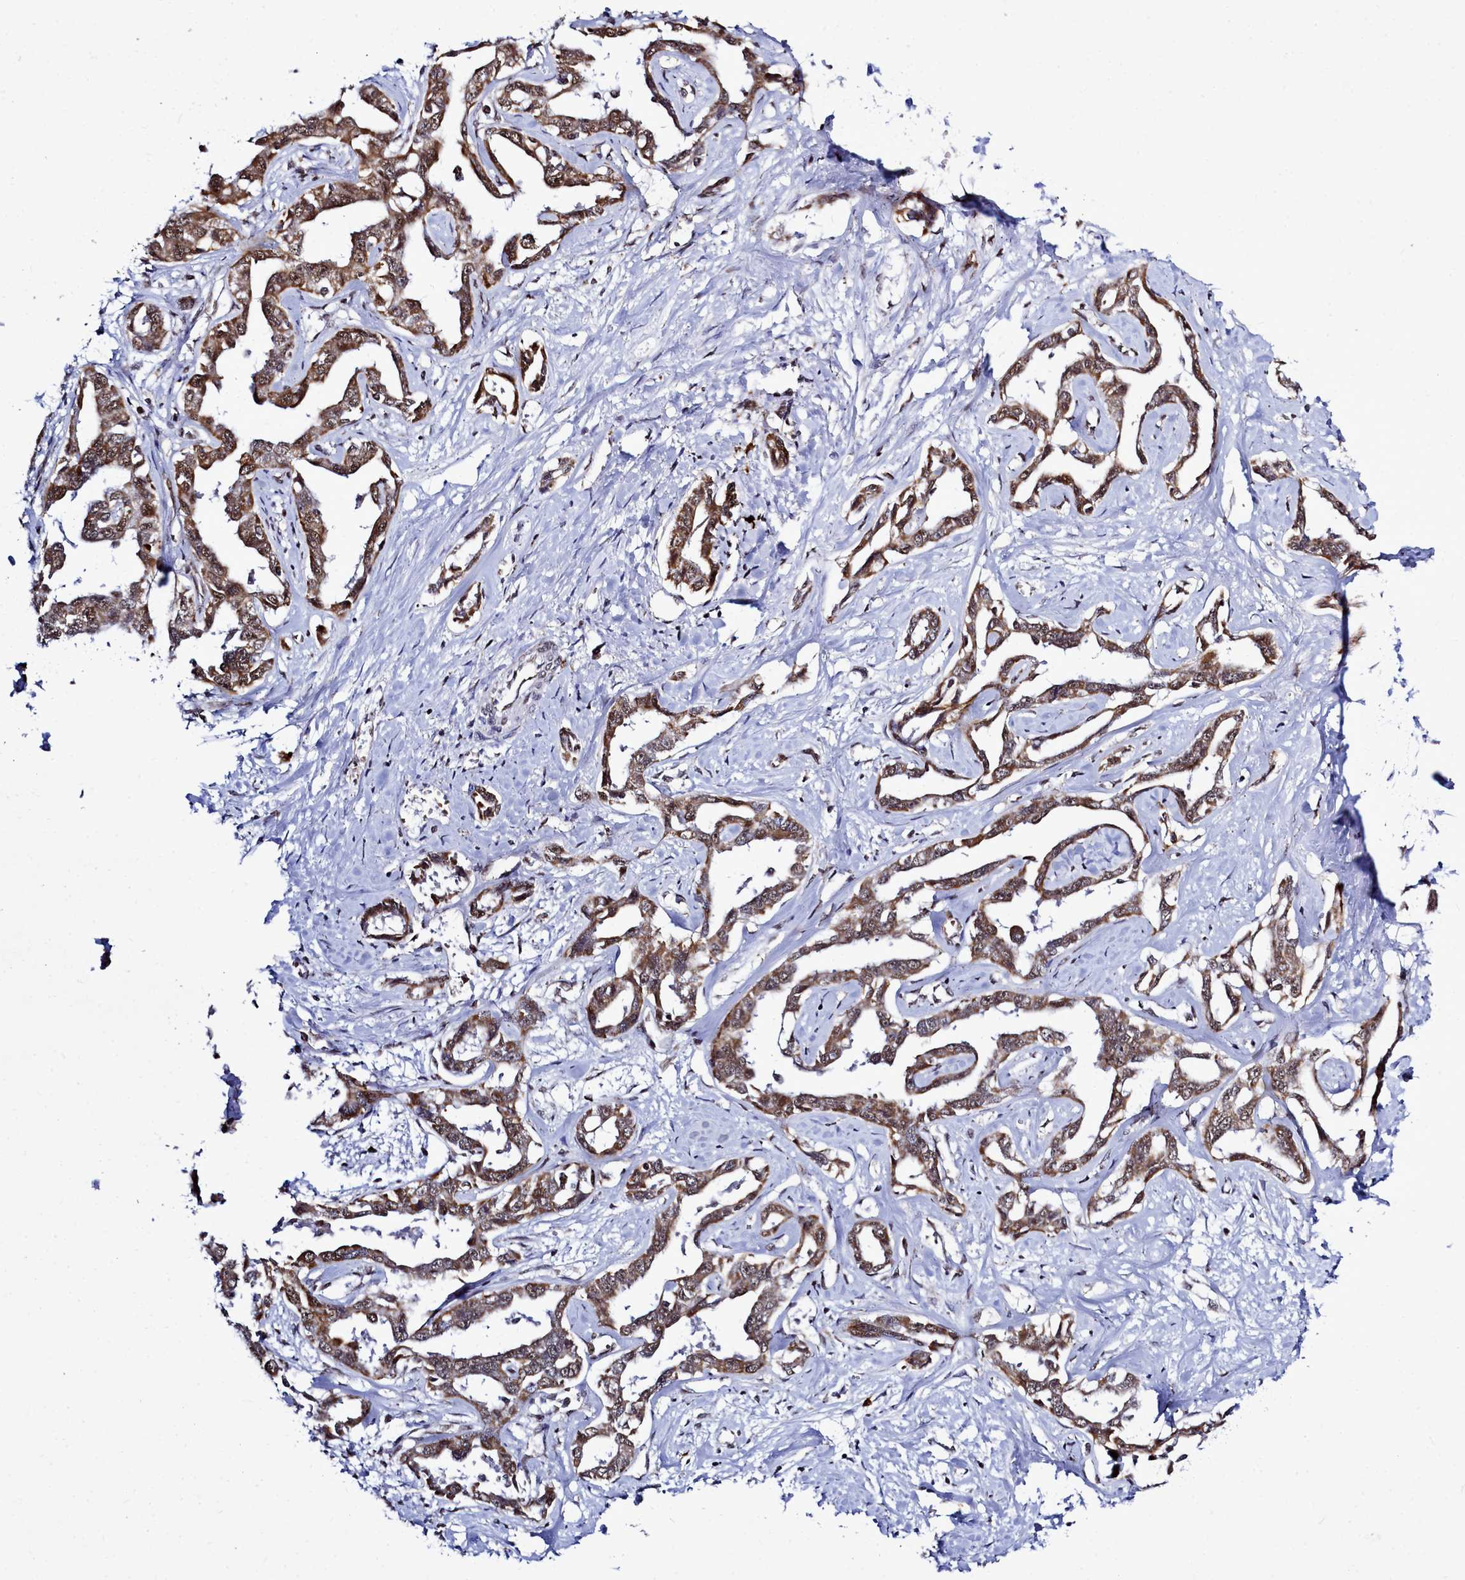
{"staining": {"intensity": "moderate", "quantity": ">75%", "location": "cytoplasmic/membranous,nuclear"}, "tissue": "liver cancer", "cell_type": "Tumor cells", "image_type": "cancer", "snomed": [{"axis": "morphology", "description": "Cholangiocarcinoma"}, {"axis": "topography", "description": "Liver"}], "caption": "Immunohistochemical staining of liver cholangiocarcinoma shows medium levels of moderate cytoplasmic/membranous and nuclear protein staining in approximately >75% of tumor cells.", "gene": "POM121L2", "patient": {"sex": "male", "age": 59}}